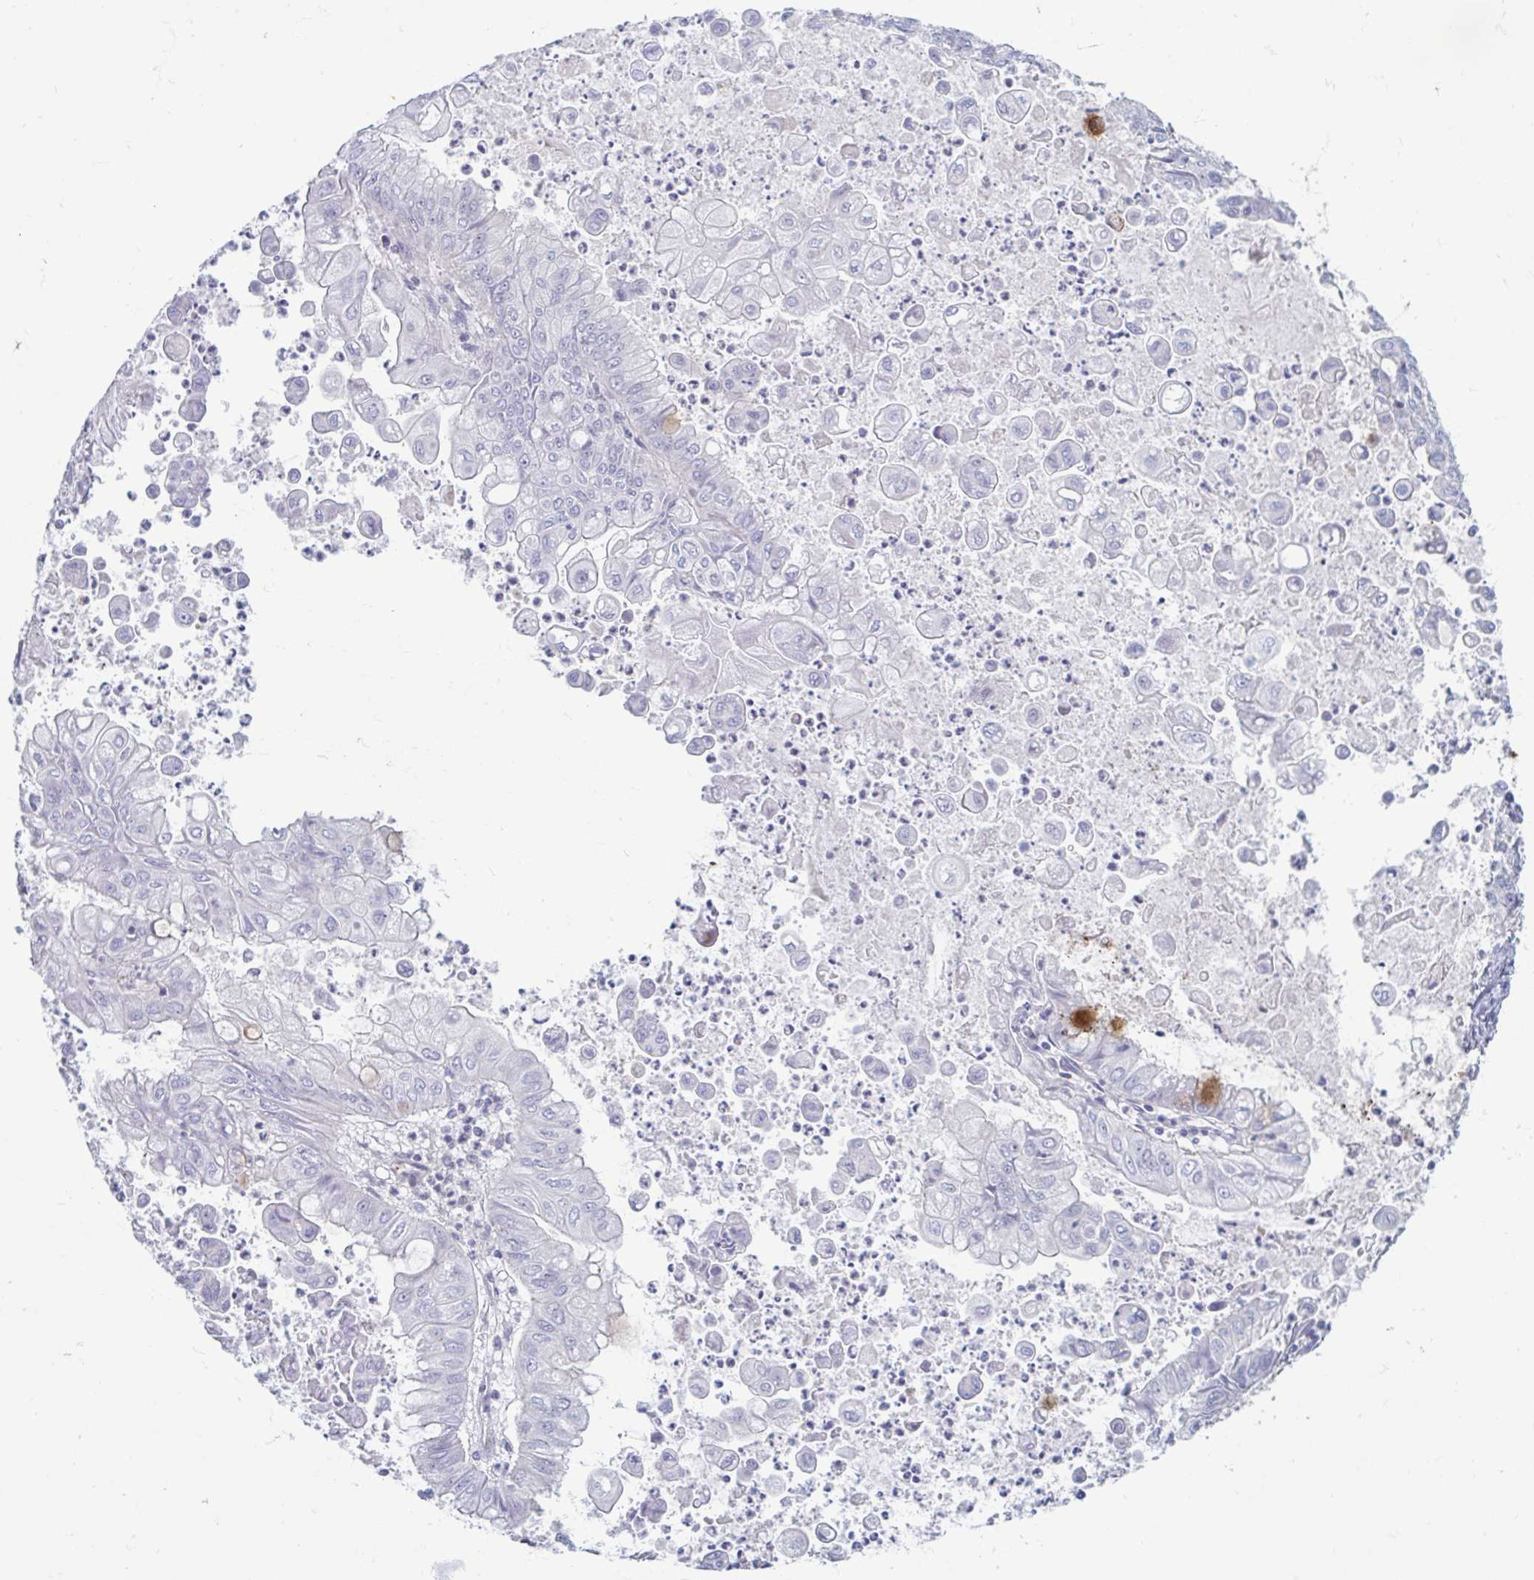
{"staining": {"intensity": "negative", "quantity": "none", "location": "none"}, "tissue": "stomach cancer", "cell_type": "Tumor cells", "image_type": "cancer", "snomed": [{"axis": "morphology", "description": "Adenocarcinoma, NOS"}, {"axis": "topography", "description": "Stomach, upper"}], "caption": "Tumor cells are negative for protein expression in human stomach cancer (adenocarcinoma).", "gene": "LRRC38", "patient": {"sex": "male", "age": 80}}